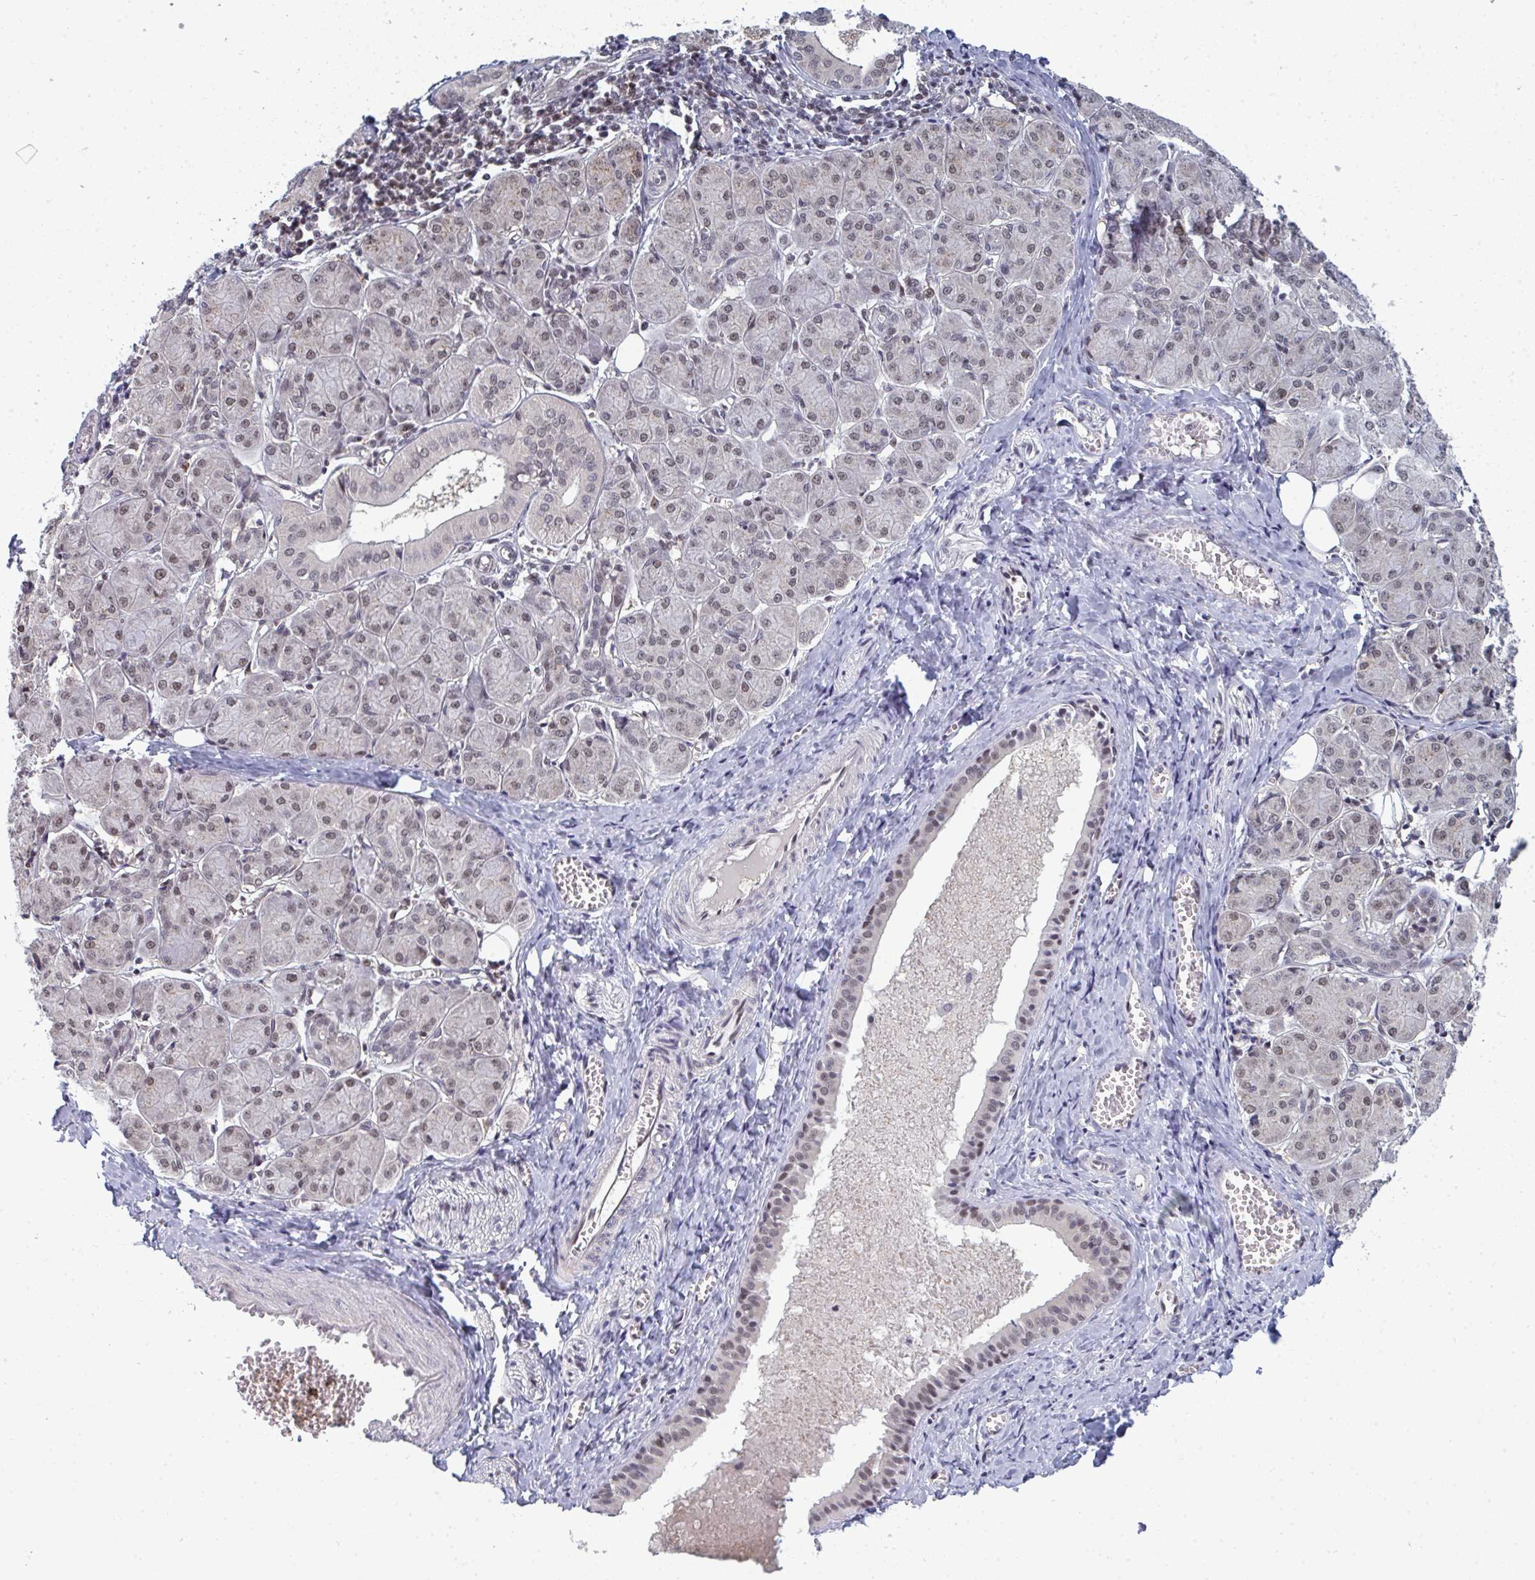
{"staining": {"intensity": "weak", "quantity": "25%-75%", "location": "nuclear"}, "tissue": "salivary gland", "cell_type": "Glandular cells", "image_type": "normal", "snomed": [{"axis": "morphology", "description": "Normal tissue, NOS"}, {"axis": "morphology", "description": "Inflammation, NOS"}, {"axis": "topography", "description": "Lymph node"}, {"axis": "topography", "description": "Salivary gland"}], "caption": "Human salivary gland stained for a protein (brown) shows weak nuclear positive positivity in approximately 25%-75% of glandular cells.", "gene": "ATF1", "patient": {"sex": "male", "age": 3}}